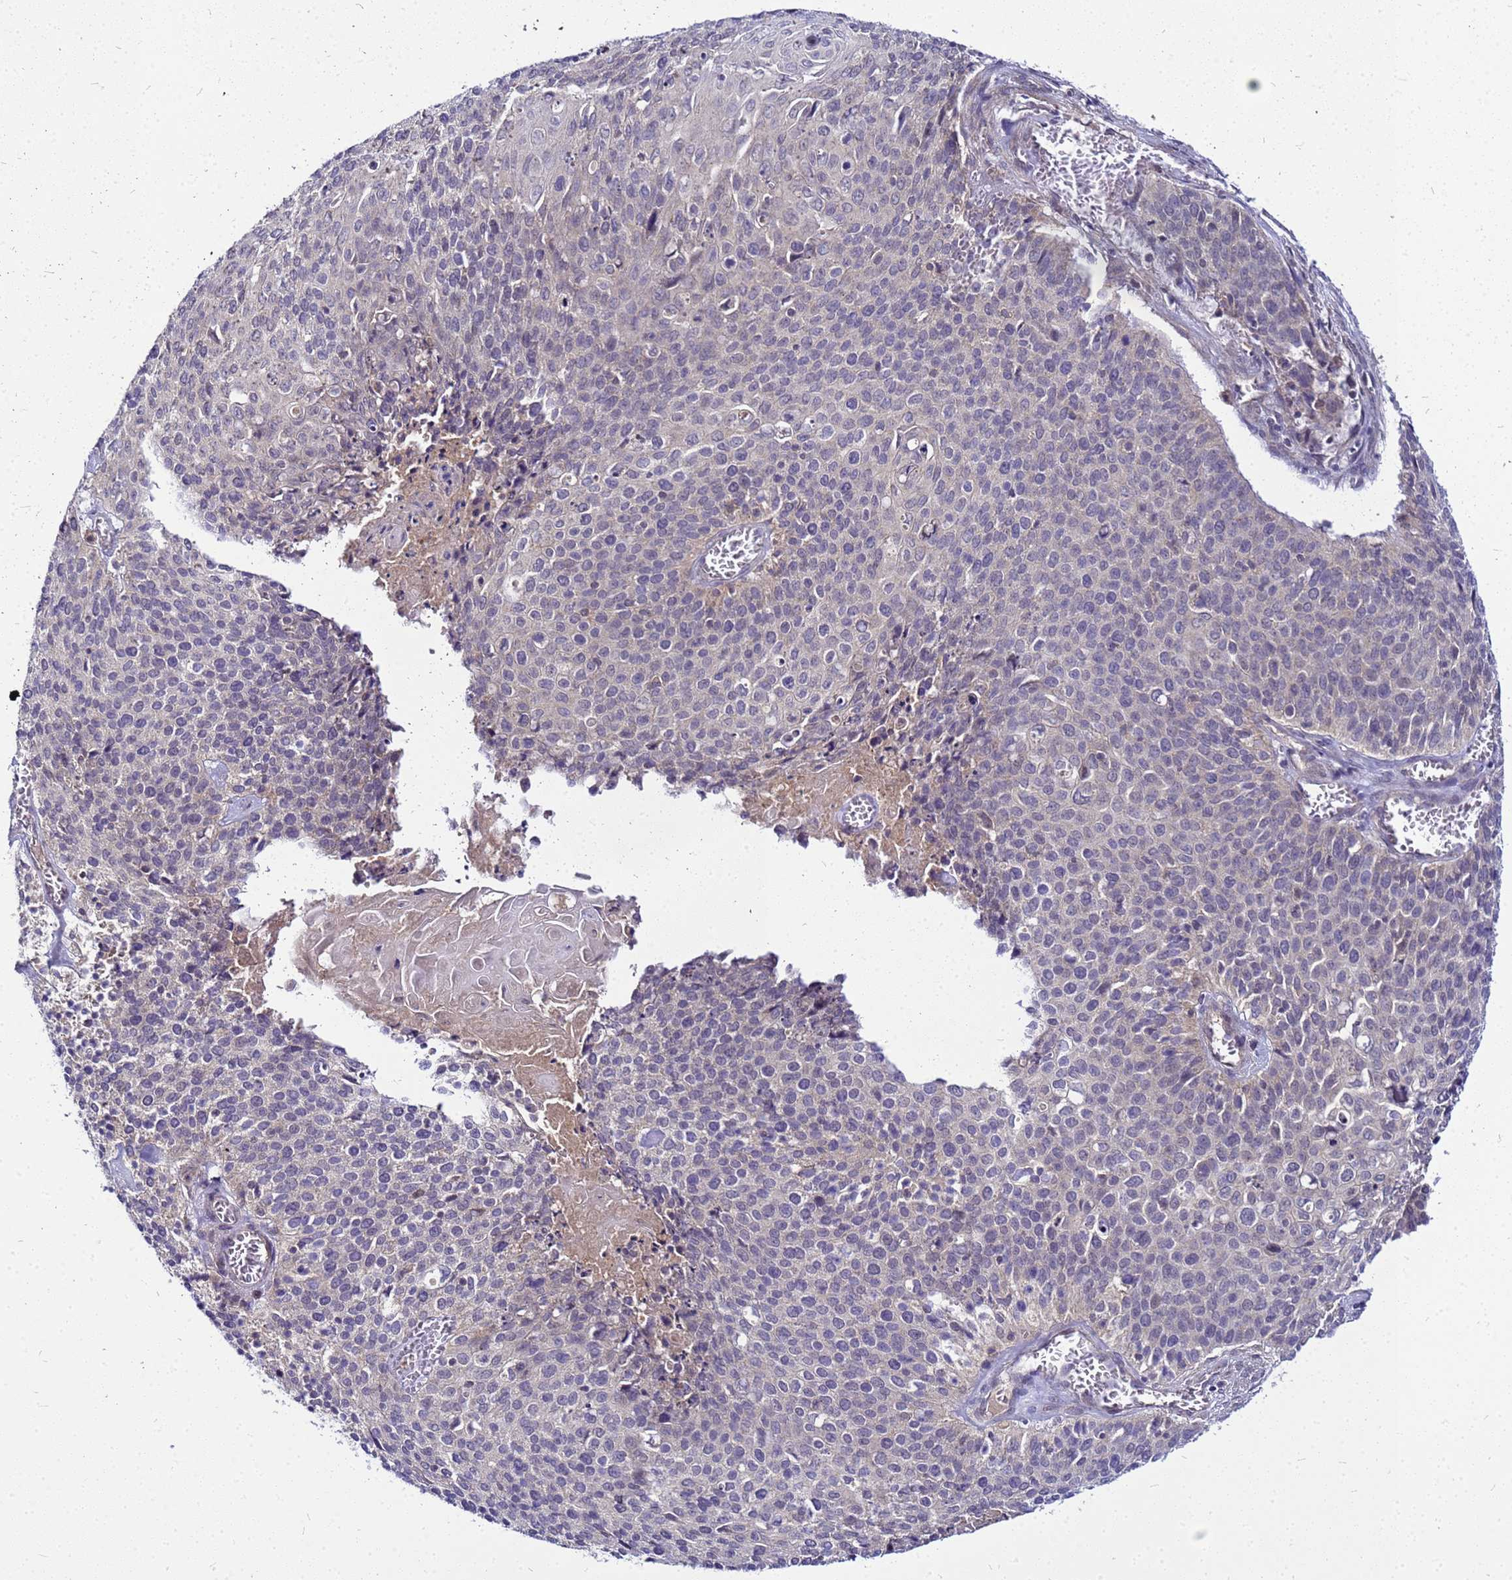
{"staining": {"intensity": "negative", "quantity": "none", "location": "none"}, "tissue": "cervical cancer", "cell_type": "Tumor cells", "image_type": "cancer", "snomed": [{"axis": "morphology", "description": "Squamous cell carcinoma, NOS"}, {"axis": "topography", "description": "Cervix"}], "caption": "Tumor cells are negative for protein expression in human cervical cancer. The staining is performed using DAB (3,3'-diaminobenzidine) brown chromogen with nuclei counter-stained in using hematoxylin.", "gene": "SAT1", "patient": {"sex": "female", "age": 39}}